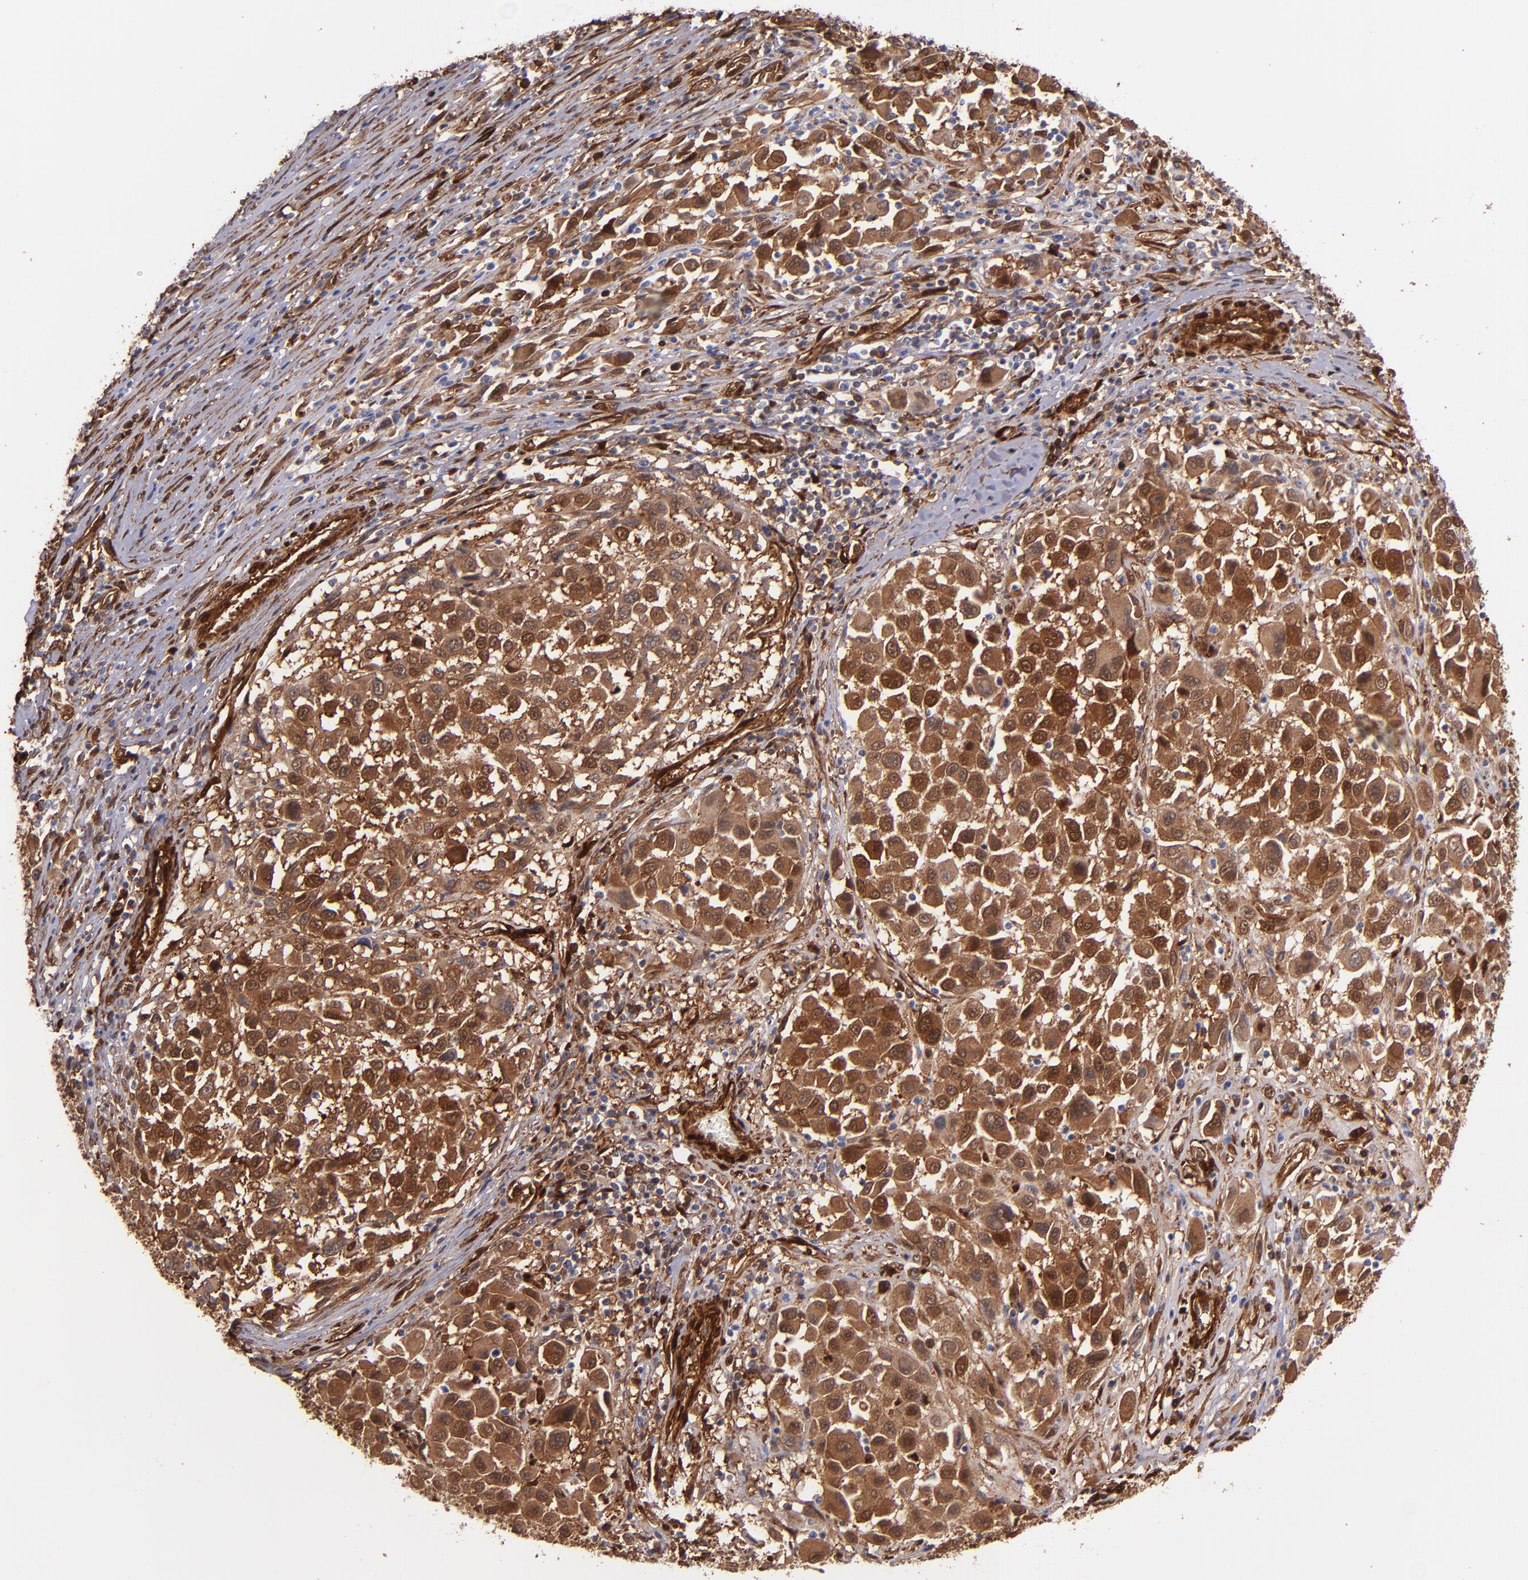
{"staining": {"intensity": "strong", "quantity": ">75%", "location": "cytoplasmic/membranous"}, "tissue": "melanoma", "cell_type": "Tumor cells", "image_type": "cancer", "snomed": [{"axis": "morphology", "description": "Malignant melanoma, Metastatic site"}, {"axis": "topography", "description": "Lymph node"}], "caption": "Protein analysis of malignant melanoma (metastatic site) tissue exhibits strong cytoplasmic/membranous expression in approximately >75% of tumor cells.", "gene": "VCL", "patient": {"sex": "male", "age": 61}}